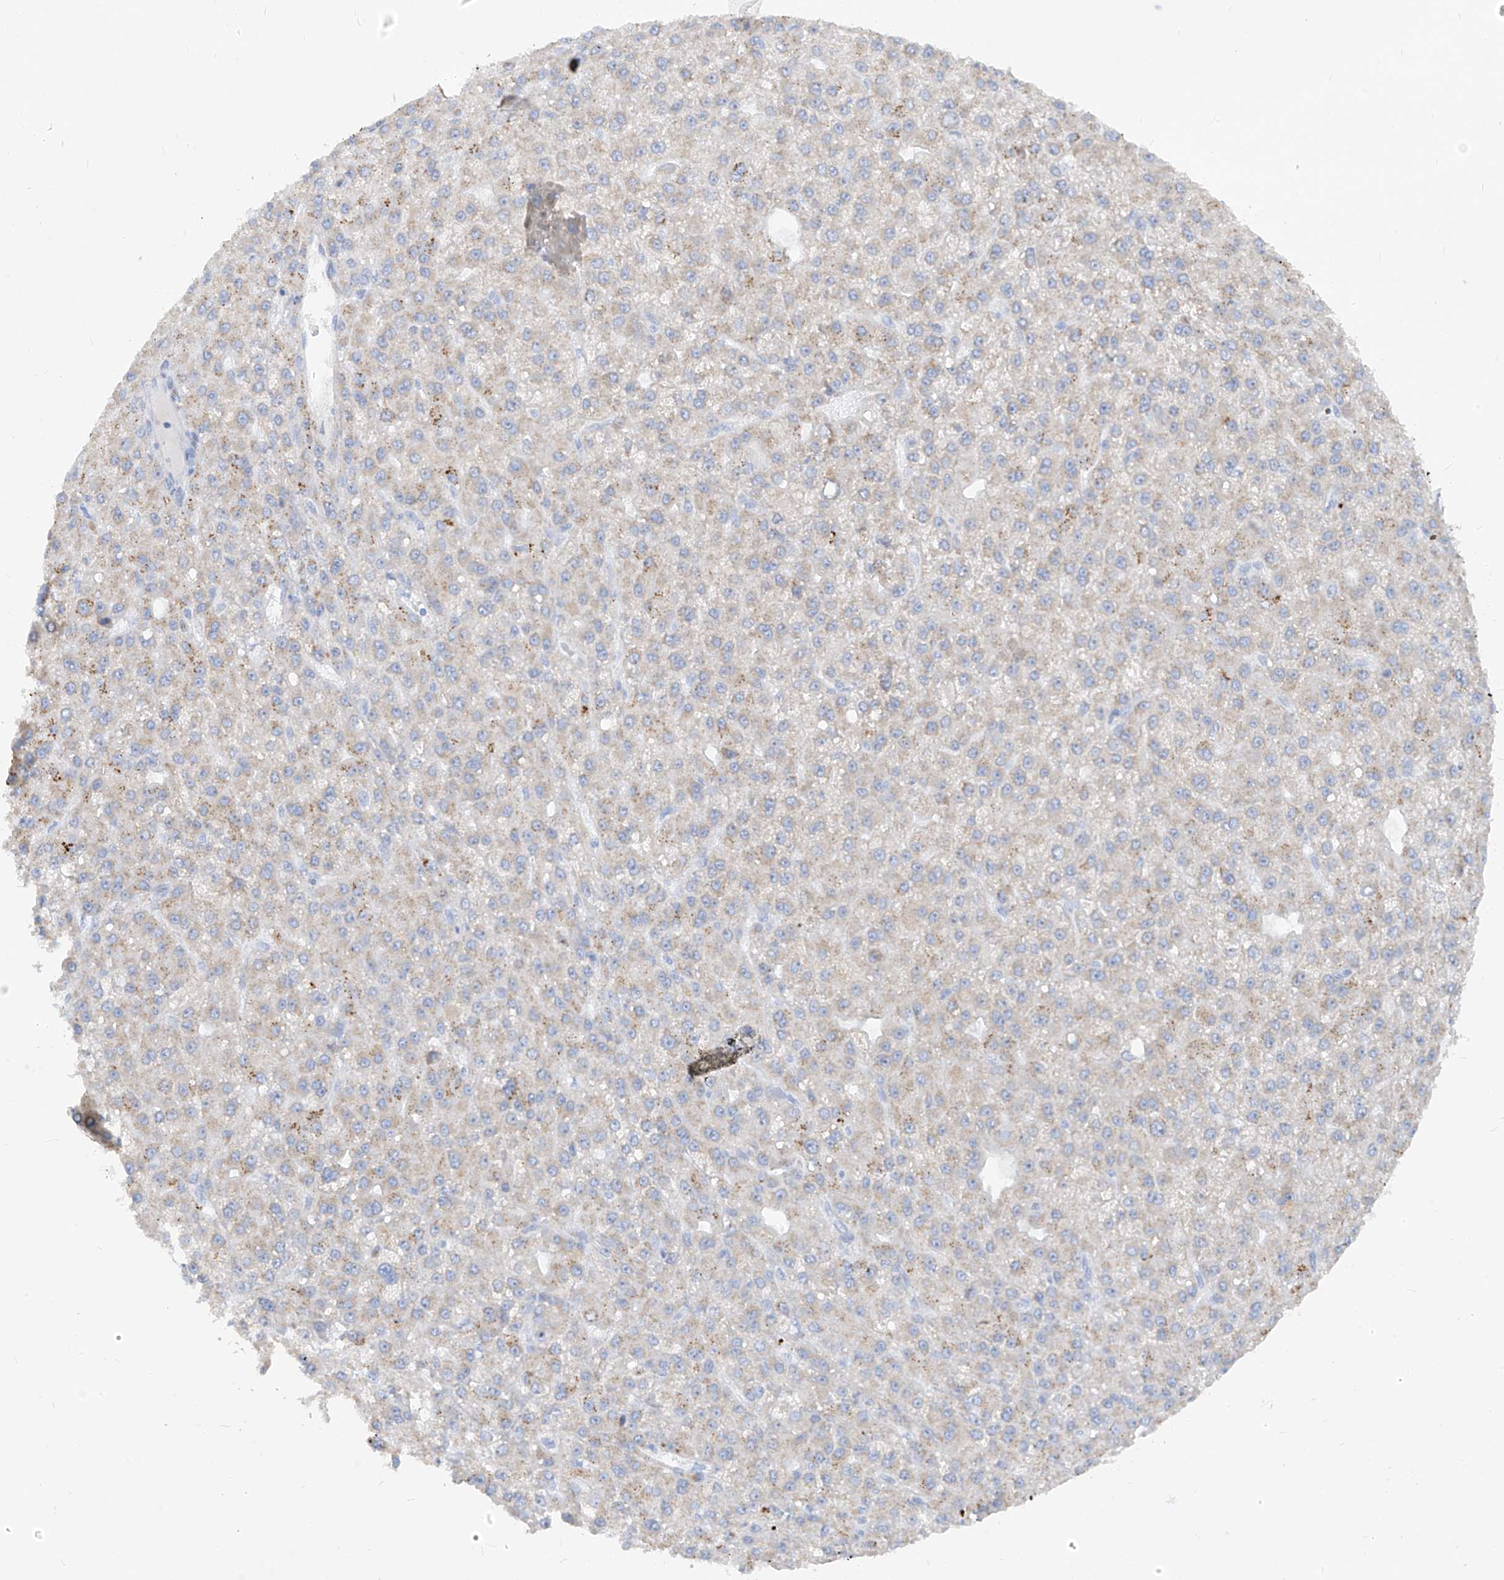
{"staining": {"intensity": "moderate", "quantity": "25%-75%", "location": "cytoplasmic/membranous"}, "tissue": "liver cancer", "cell_type": "Tumor cells", "image_type": "cancer", "snomed": [{"axis": "morphology", "description": "Carcinoma, Hepatocellular, NOS"}, {"axis": "topography", "description": "Liver"}], "caption": "Protein positivity by immunohistochemistry (IHC) demonstrates moderate cytoplasmic/membranous expression in about 25%-75% of tumor cells in liver cancer (hepatocellular carcinoma). (brown staining indicates protein expression, while blue staining denotes nuclei).", "gene": "ZNF404", "patient": {"sex": "male", "age": 67}}